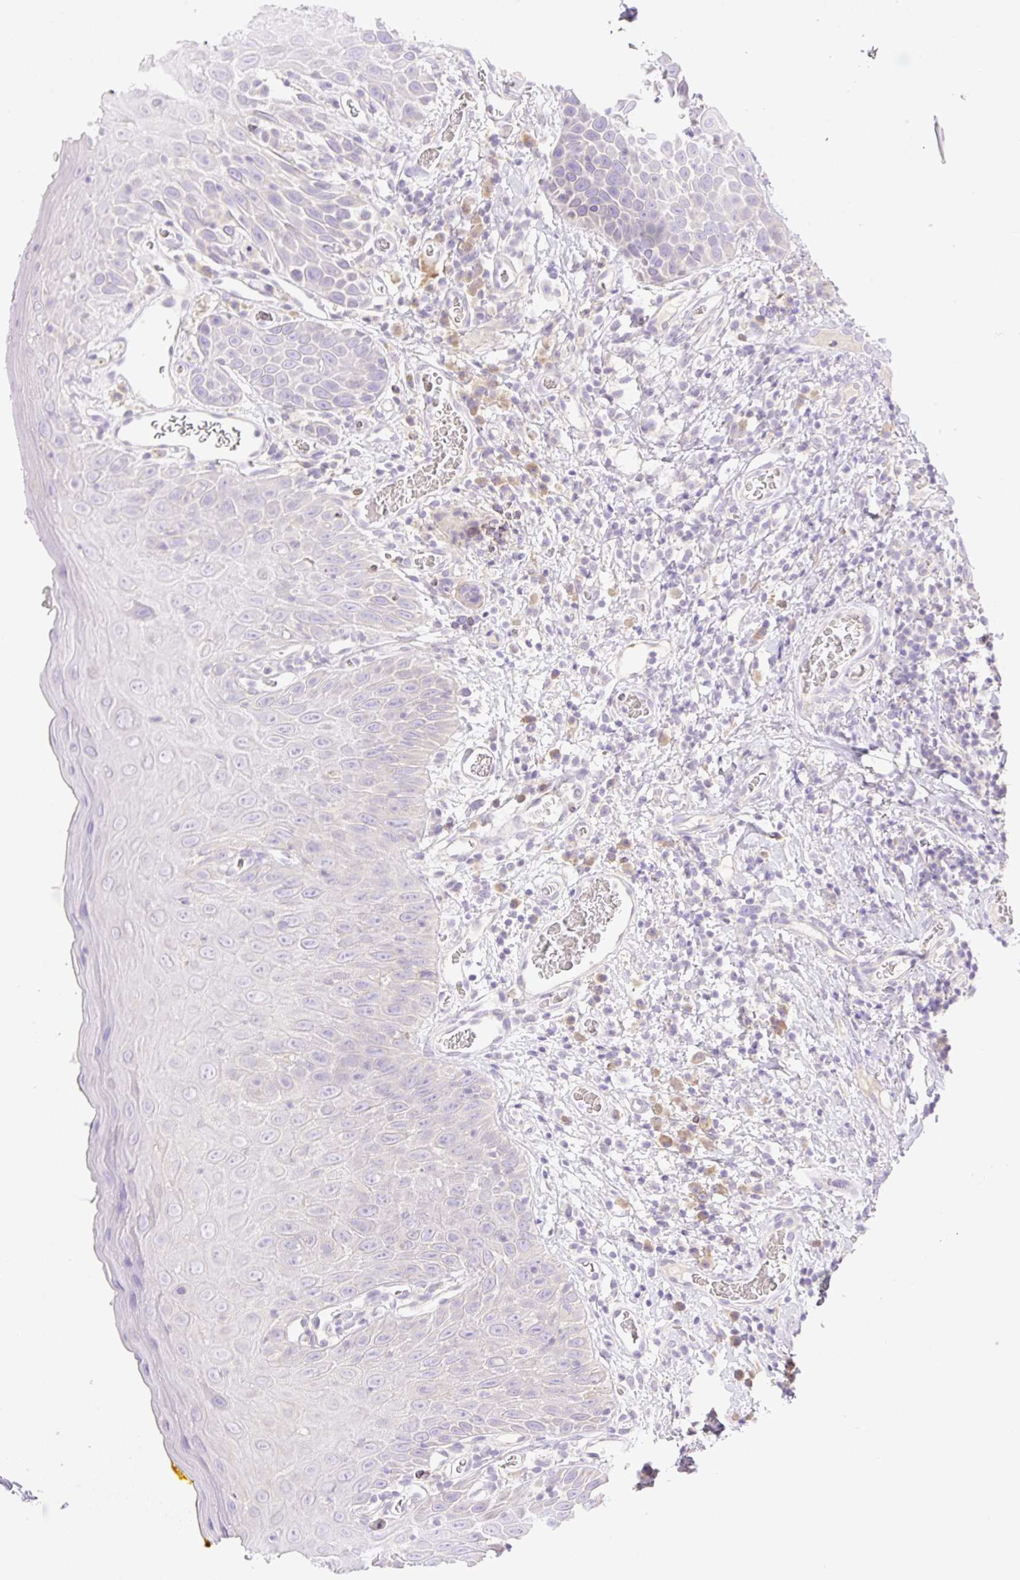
{"staining": {"intensity": "negative", "quantity": "none", "location": "none"}, "tissue": "oral mucosa", "cell_type": "Squamous epithelial cells", "image_type": "normal", "snomed": [{"axis": "morphology", "description": "Normal tissue, NOS"}, {"axis": "morphology", "description": "Squamous cell carcinoma, NOS"}, {"axis": "topography", "description": "Oral tissue"}, {"axis": "topography", "description": "Tounge, NOS"}, {"axis": "topography", "description": "Head-Neck"}], "caption": "Squamous epithelial cells show no significant protein expression in benign oral mucosa. The staining was performed using DAB (3,3'-diaminobenzidine) to visualize the protein expression in brown, while the nuclei were stained in blue with hematoxylin (Magnification: 20x).", "gene": "DENND5A", "patient": {"sex": "male", "age": 76}}